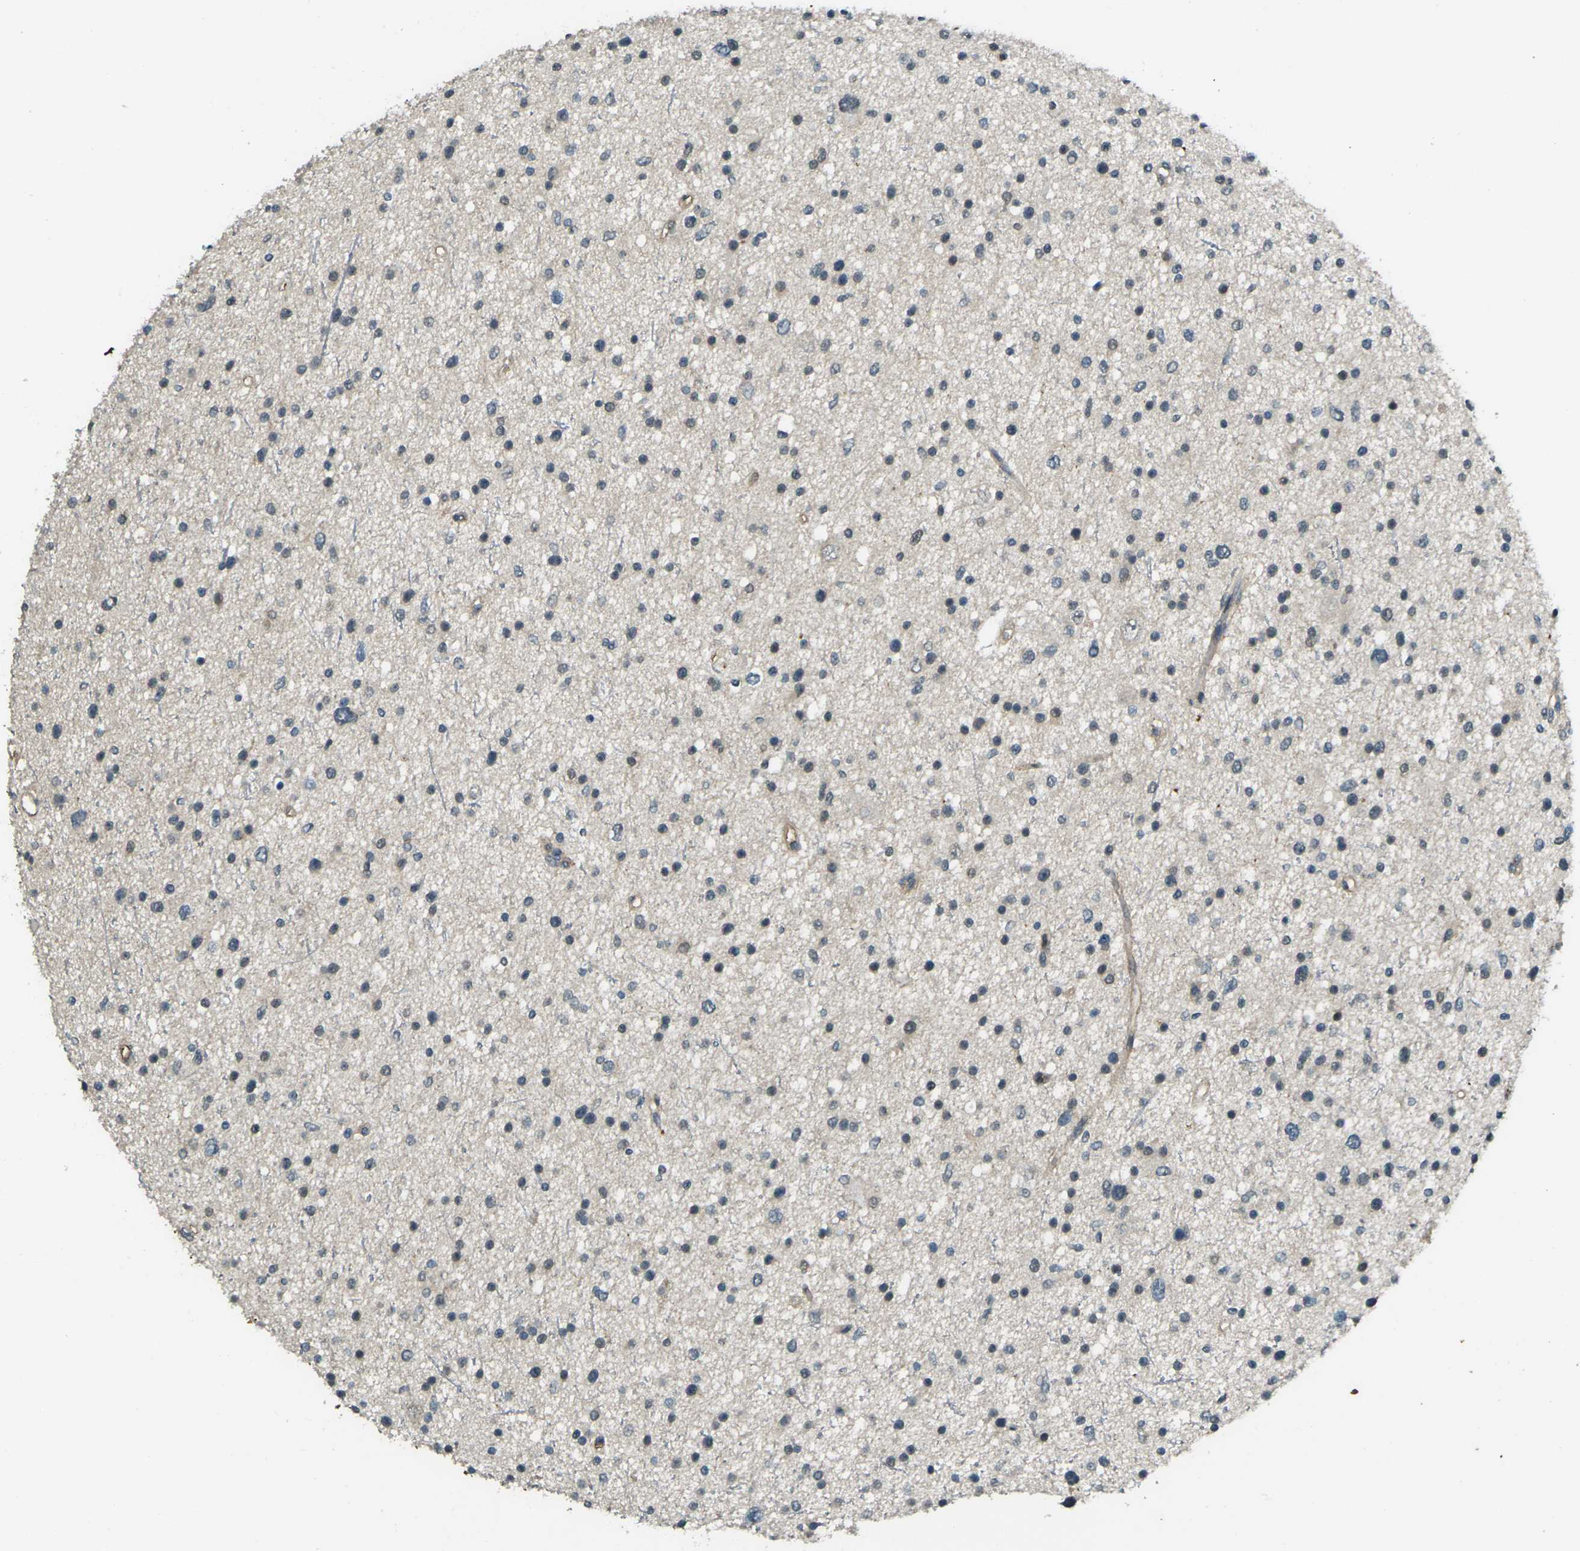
{"staining": {"intensity": "moderate", "quantity": "25%-75%", "location": "cytoplasmic/membranous"}, "tissue": "glioma", "cell_type": "Tumor cells", "image_type": "cancer", "snomed": [{"axis": "morphology", "description": "Glioma, malignant, Low grade"}, {"axis": "topography", "description": "Brain"}], "caption": "Immunohistochemistry micrograph of neoplastic tissue: human low-grade glioma (malignant) stained using immunohistochemistry displays medium levels of moderate protein expression localized specifically in the cytoplasmic/membranous of tumor cells, appearing as a cytoplasmic/membranous brown color.", "gene": "CYP1B1", "patient": {"sex": "female", "age": 37}}